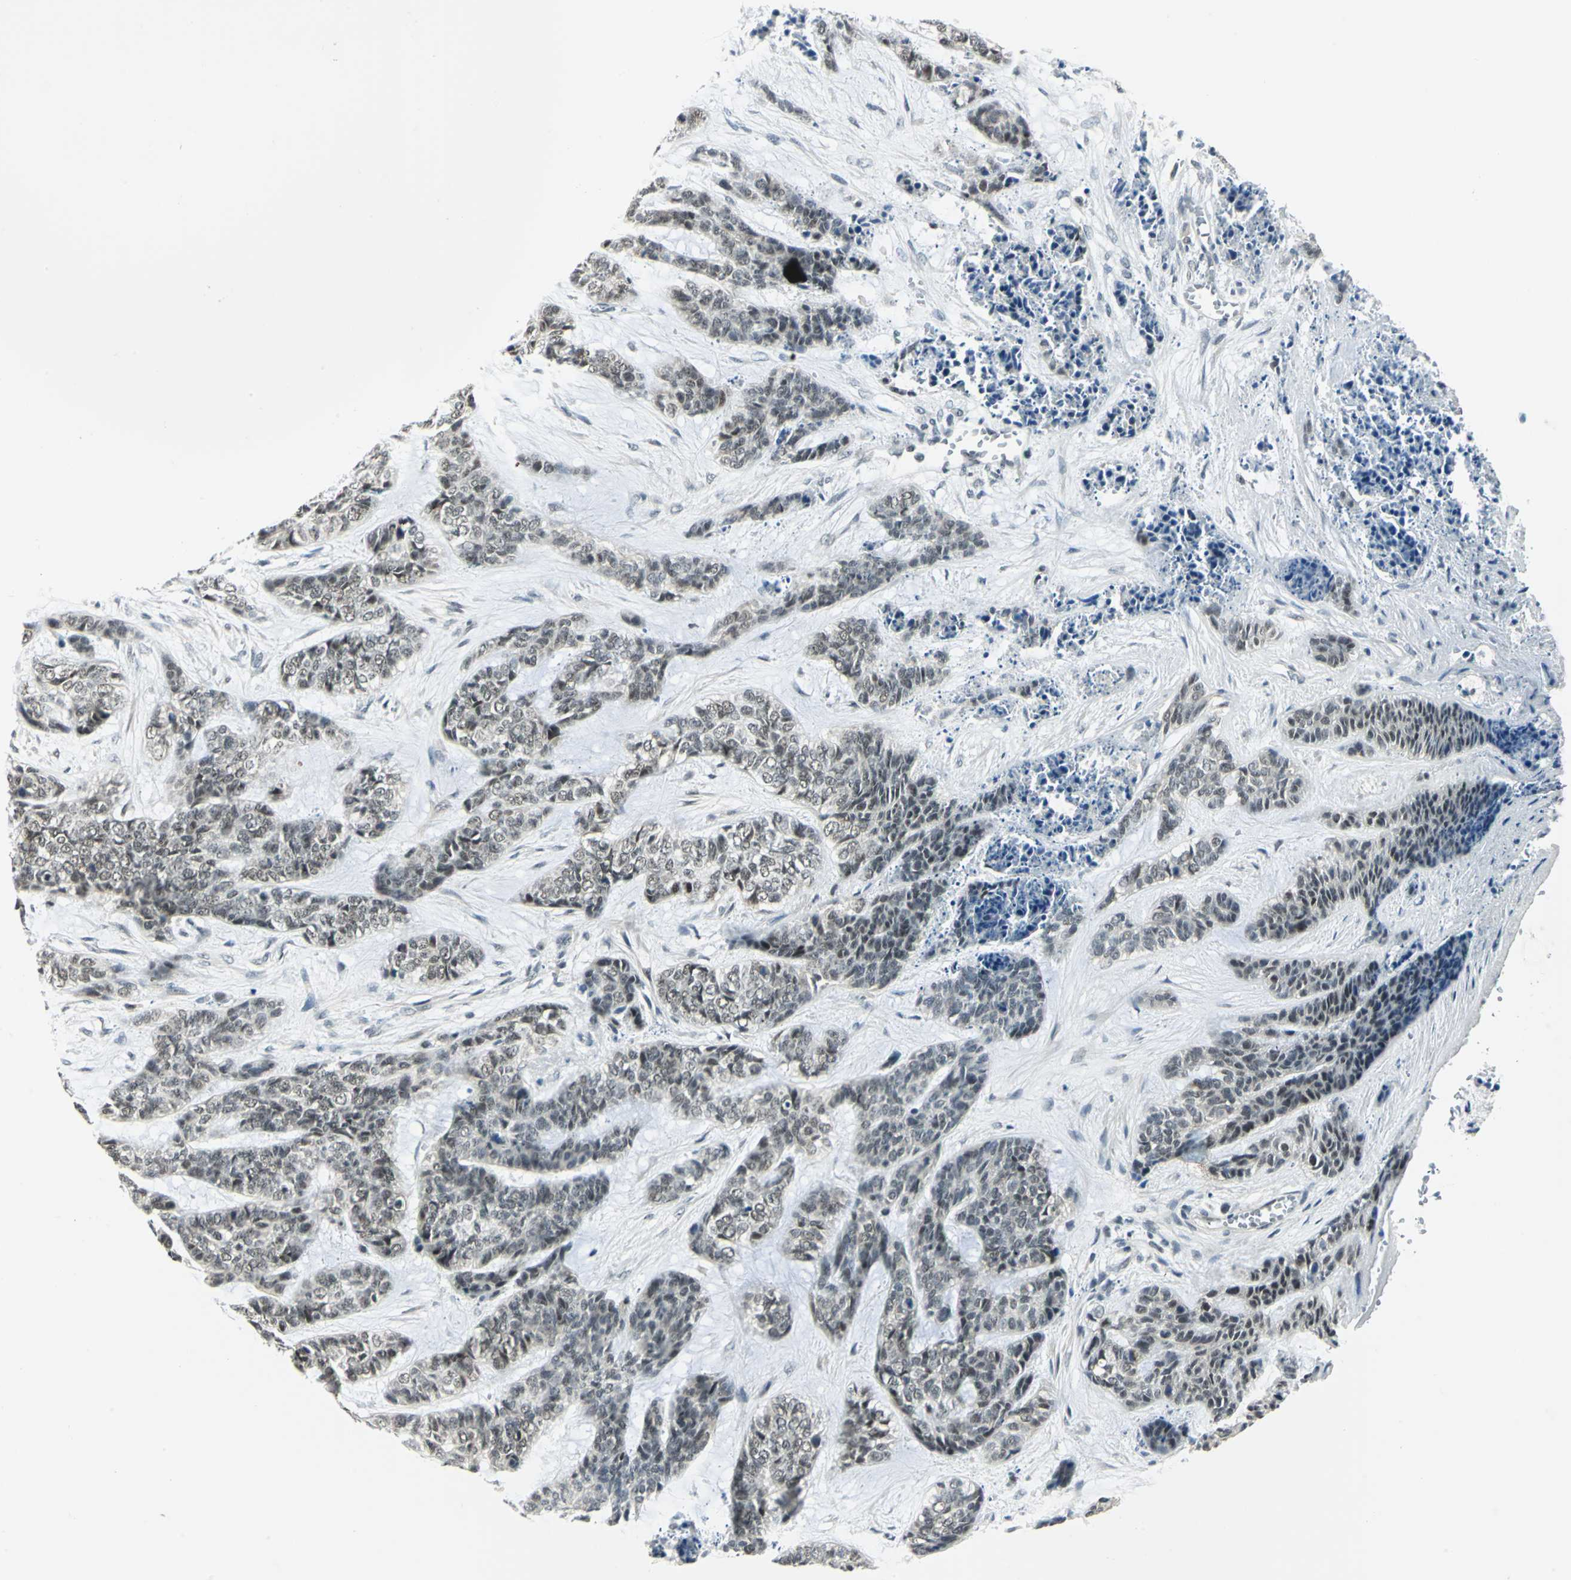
{"staining": {"intensity": "weak", "quantity": "<25%", "location": "nuclear"}, "tissue": "skin cancer", "cell_type": "Tumor cells", "image_type": "cancer", "snomed": [{"axis": "morphology", "description": "Basal cell carcinoma"}, {"axis": "topography", "description": "Skin"}], "caption": "A micrograph of human basal cell carcinoma (skin) is negative for staining in tumor cells. Nuclei are stained in blue.", "gene": "MTA1", "patient": {"sex": "female", "age": 64}}